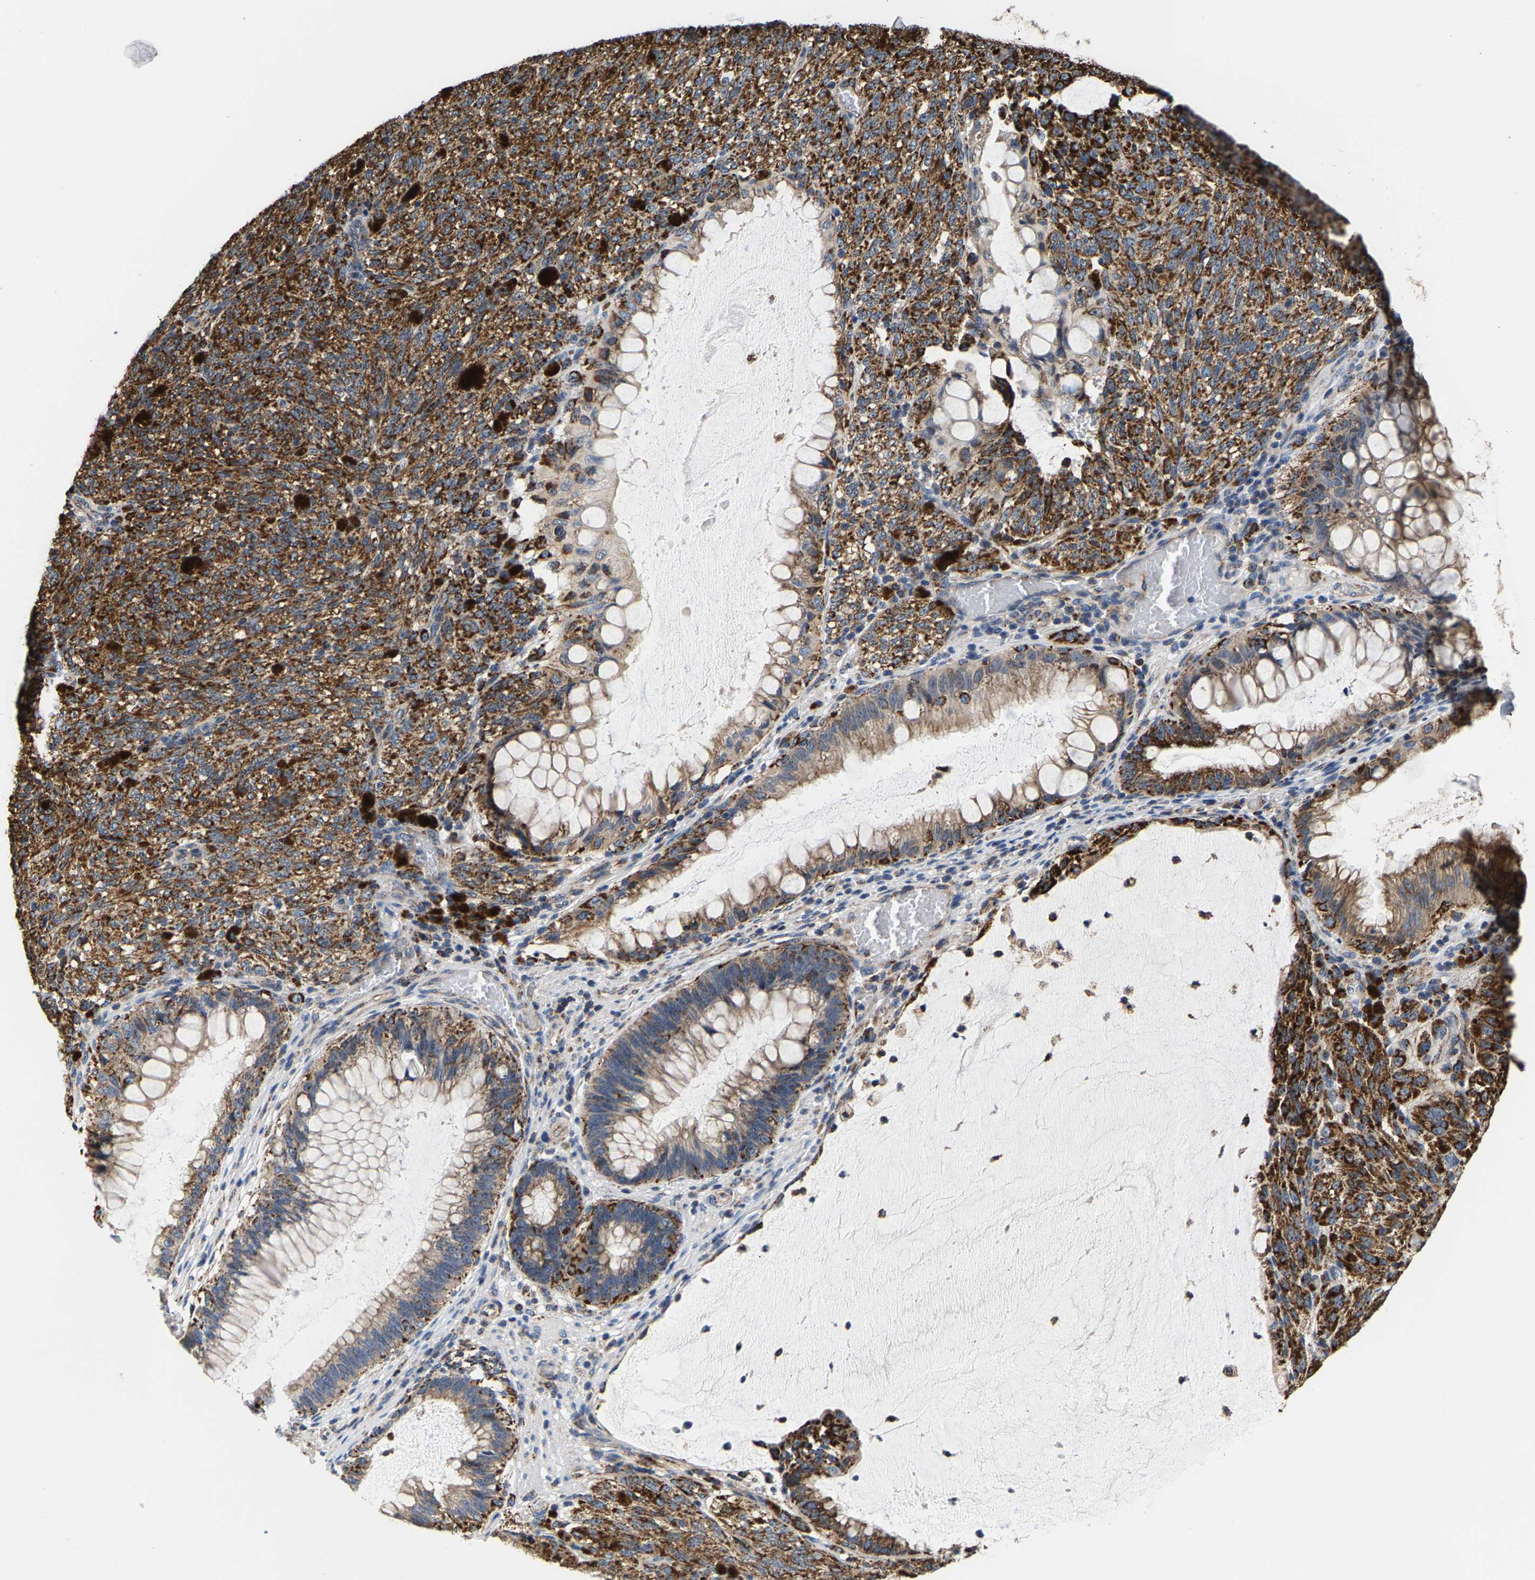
{"staining": {"intensity": "strong", "quantity": ">75%", "location": "cytoplasmic/membranous"}, "tissue": "melanoma", "cell_type": "Tumor cells", "image_type": "cancer", "snomed": [{"axis": "morphology", "description": "Malignant melanoma, NOS"}, {"axis": "topography", "description": "Rectum"}], "caption": "Brown immunohistochemical staining in malignant melanoma reveals strong cytoplasmic/membranous staining in about >75% of tumor cells.", "gene": "SHMT2", "patient": {"sex": "female", "age": 81}}